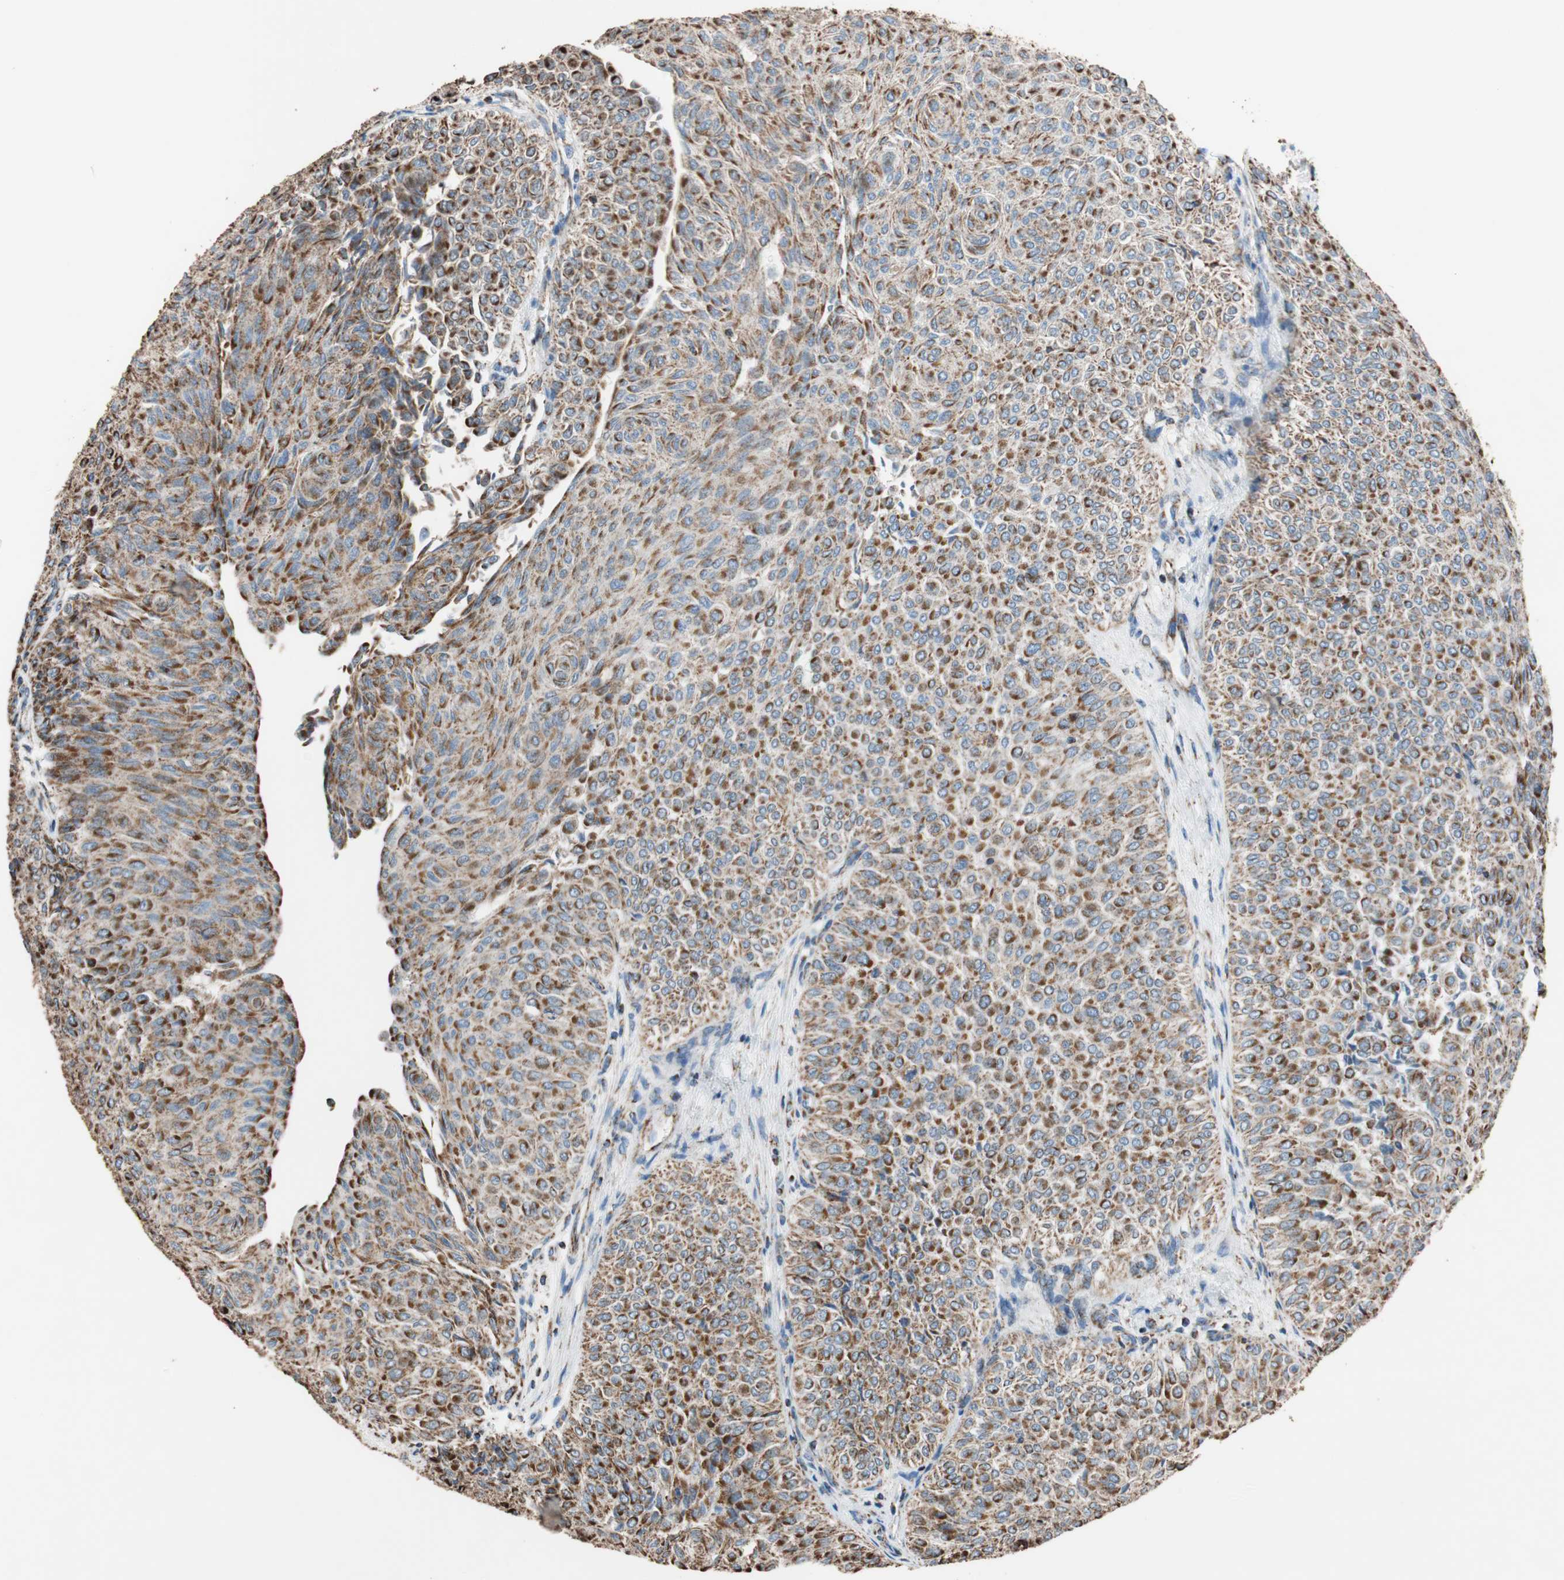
{"staining": {"intensity": "strong", "quantity": ">75%", "location": "cytoplasmic/membranous"}, "tissue": "urothelial cancer", "cell_type": "Tumor cells", "image_type": "cancer", "snomed": [{"axis": "morphology", "description": "Urothelial carcinoma, Low grade"}, {"axis": "topography", "description": "Urinary bladder"}], "caption": "Low-grade urothelial carcinoma stained for a protein (brown) demonstrates strong cytoplasmic/membranous positive expression in approximately >75% of tumor cells.", "gene": "PCSK4", "patient": {"sex": "male", "age": 78}}